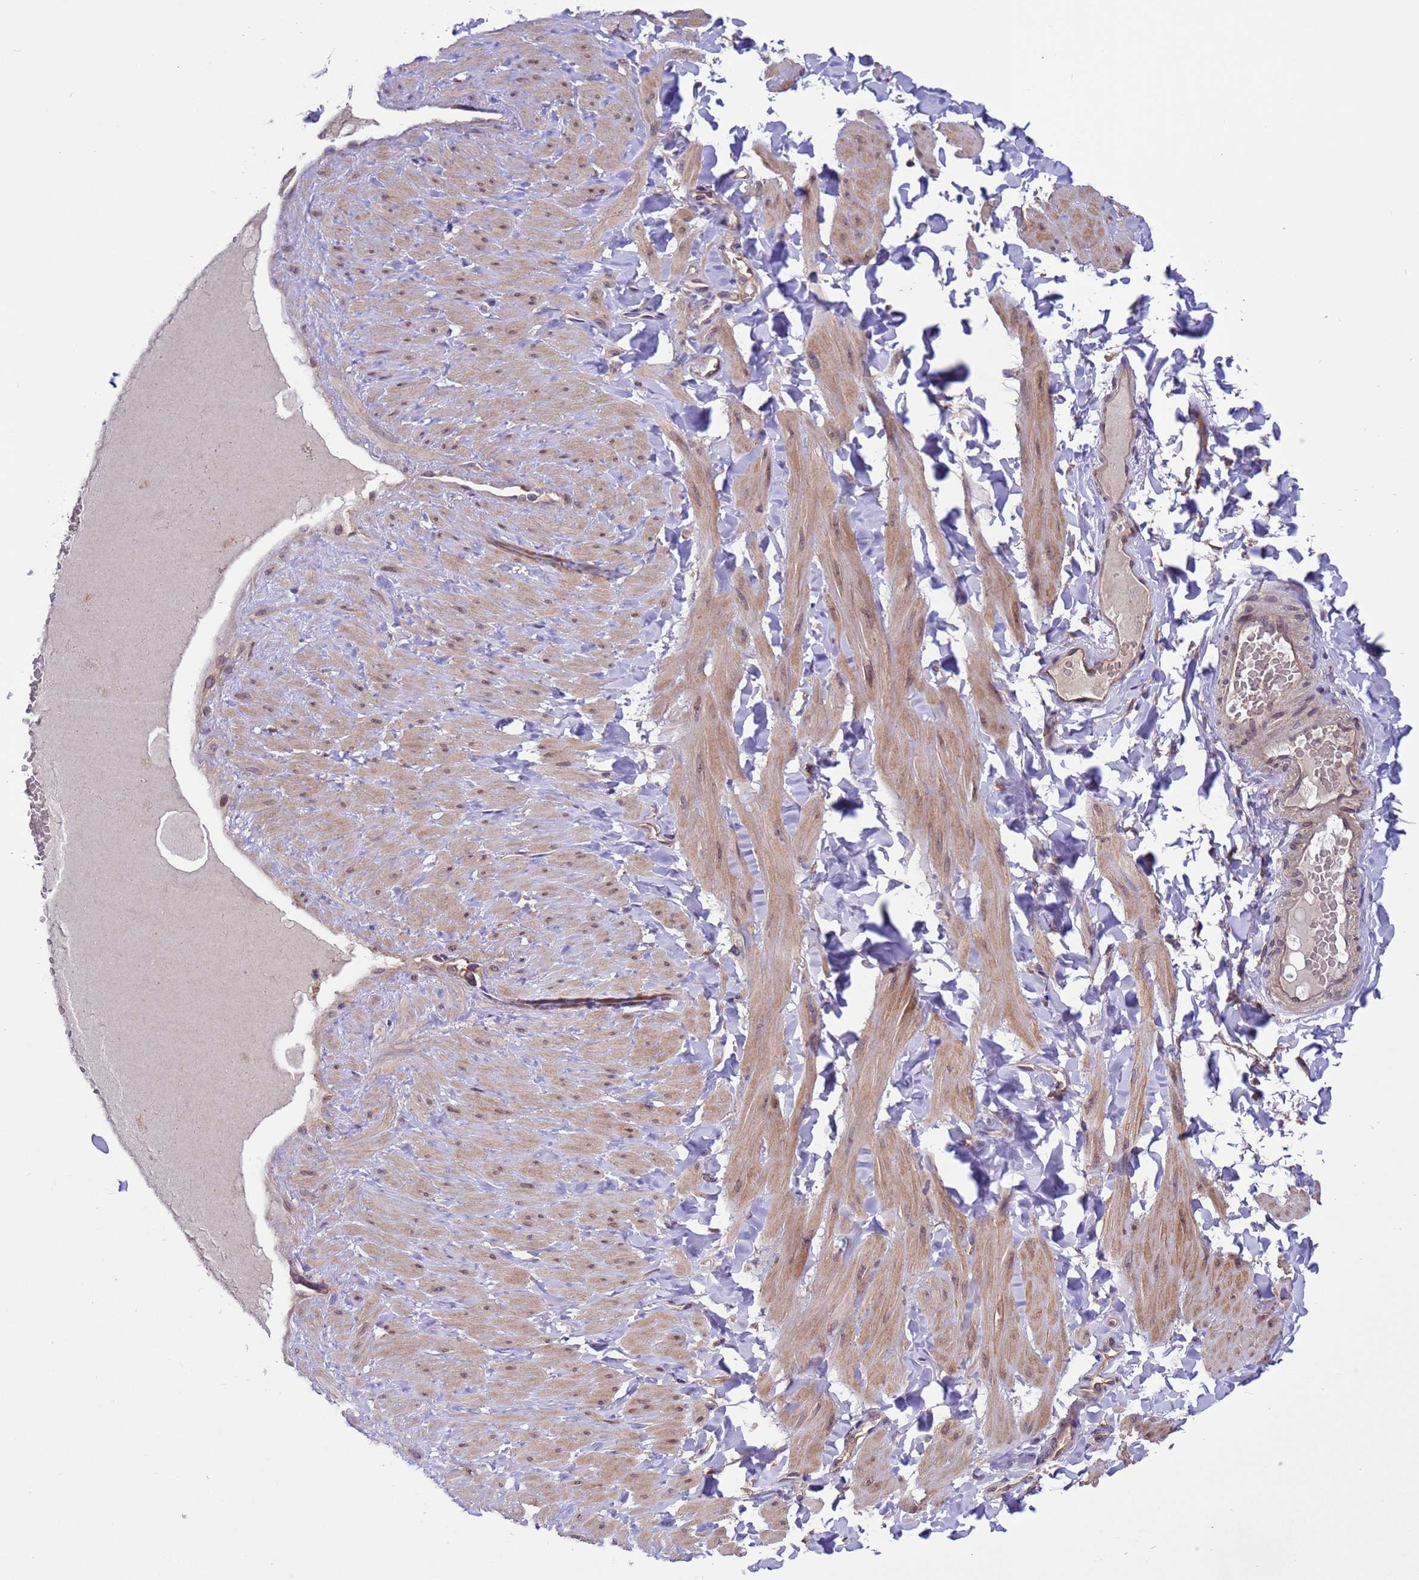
{"staining": {"intensity": "moderate", "quantity": ">75%", "location": "cytoplasmic/membranous"}, "tissue": "adipose tissue", "cell_type": "Adipocytes", "image_type": "normal", "snomed": [{"axis": "morphology", "description": "Normal tissue, NOS"}, {"axis": "topography", "description": "Adipose tissue"}, {"axis": "topography", "description": "Vascular tissue"}, {"axis": "topography", "description": "Peripheral nerve tissue"}], "caption": "The image displays immunohistochemical staining of unremarkable adipose tissue. There is moderate cytoplasmic/membranous positivity is appreciated in approximately >75% of adipocytes. (DAB (3,3'-diaminobenzidine) = brown stain, brightfield microscopy at high magnification).", "gene": "ARHGAP12", "patient": {"sex": "male", "age": 25}}